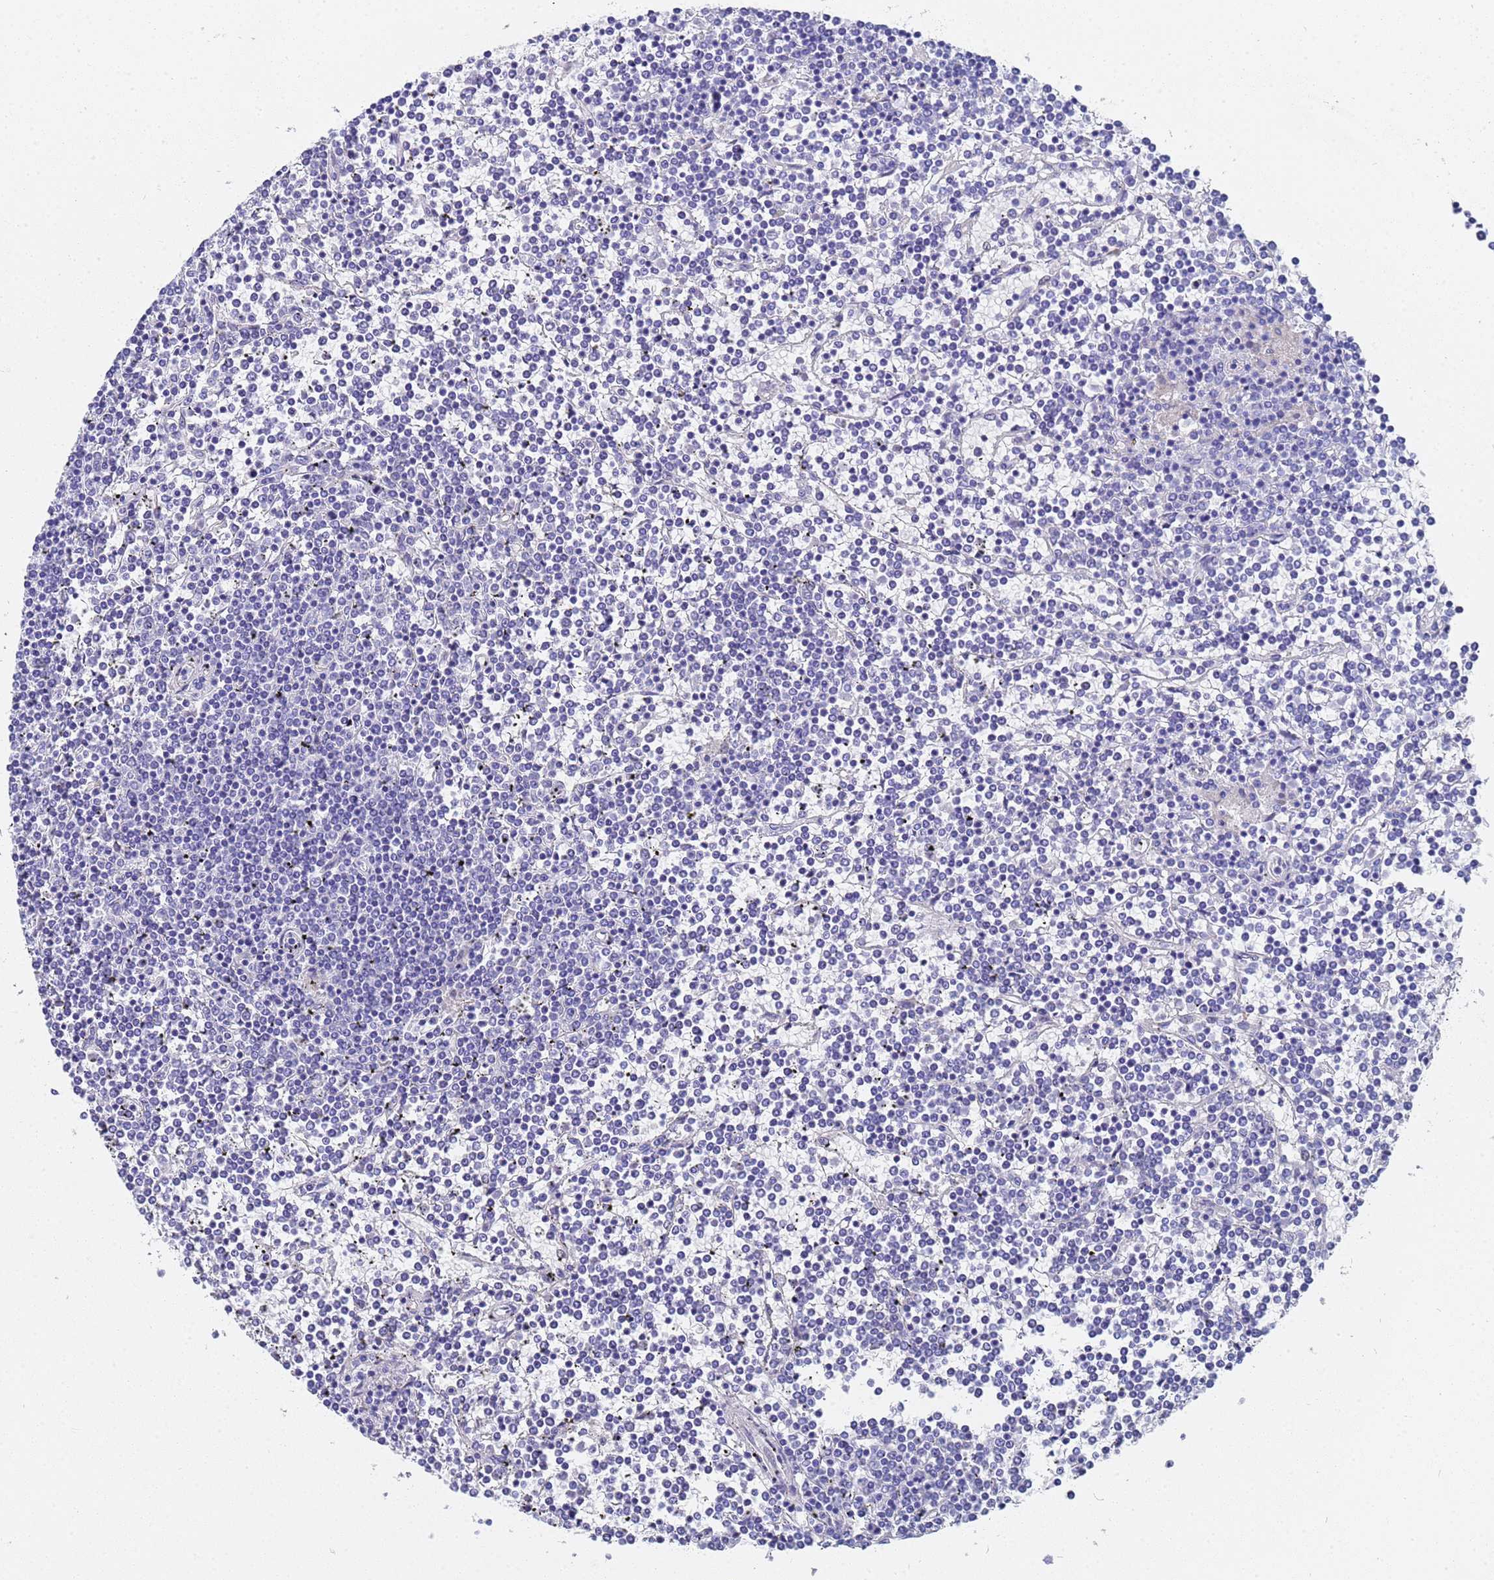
{"staining": {"intensity": "negative", "quantity": "none", "location": "none"}, "tissue": "lymphoma", "cell_type": "Tumor cells", "image_type": "cancer", "snomed": [{"axis": "morphology", "description": "Malignant lymphoma, non-Hodgkin's type, Low grade"}, {"axis": "topography", "description": "Spleen"}], "caption": "DAB immunohistochemical staining of low-grade malignant lymphoma, non-Hodgkin's type demonstrates no significant expression in tumor cells.", "gene": "TUBB1", "patient": {"sex": "female", "age": 19}}